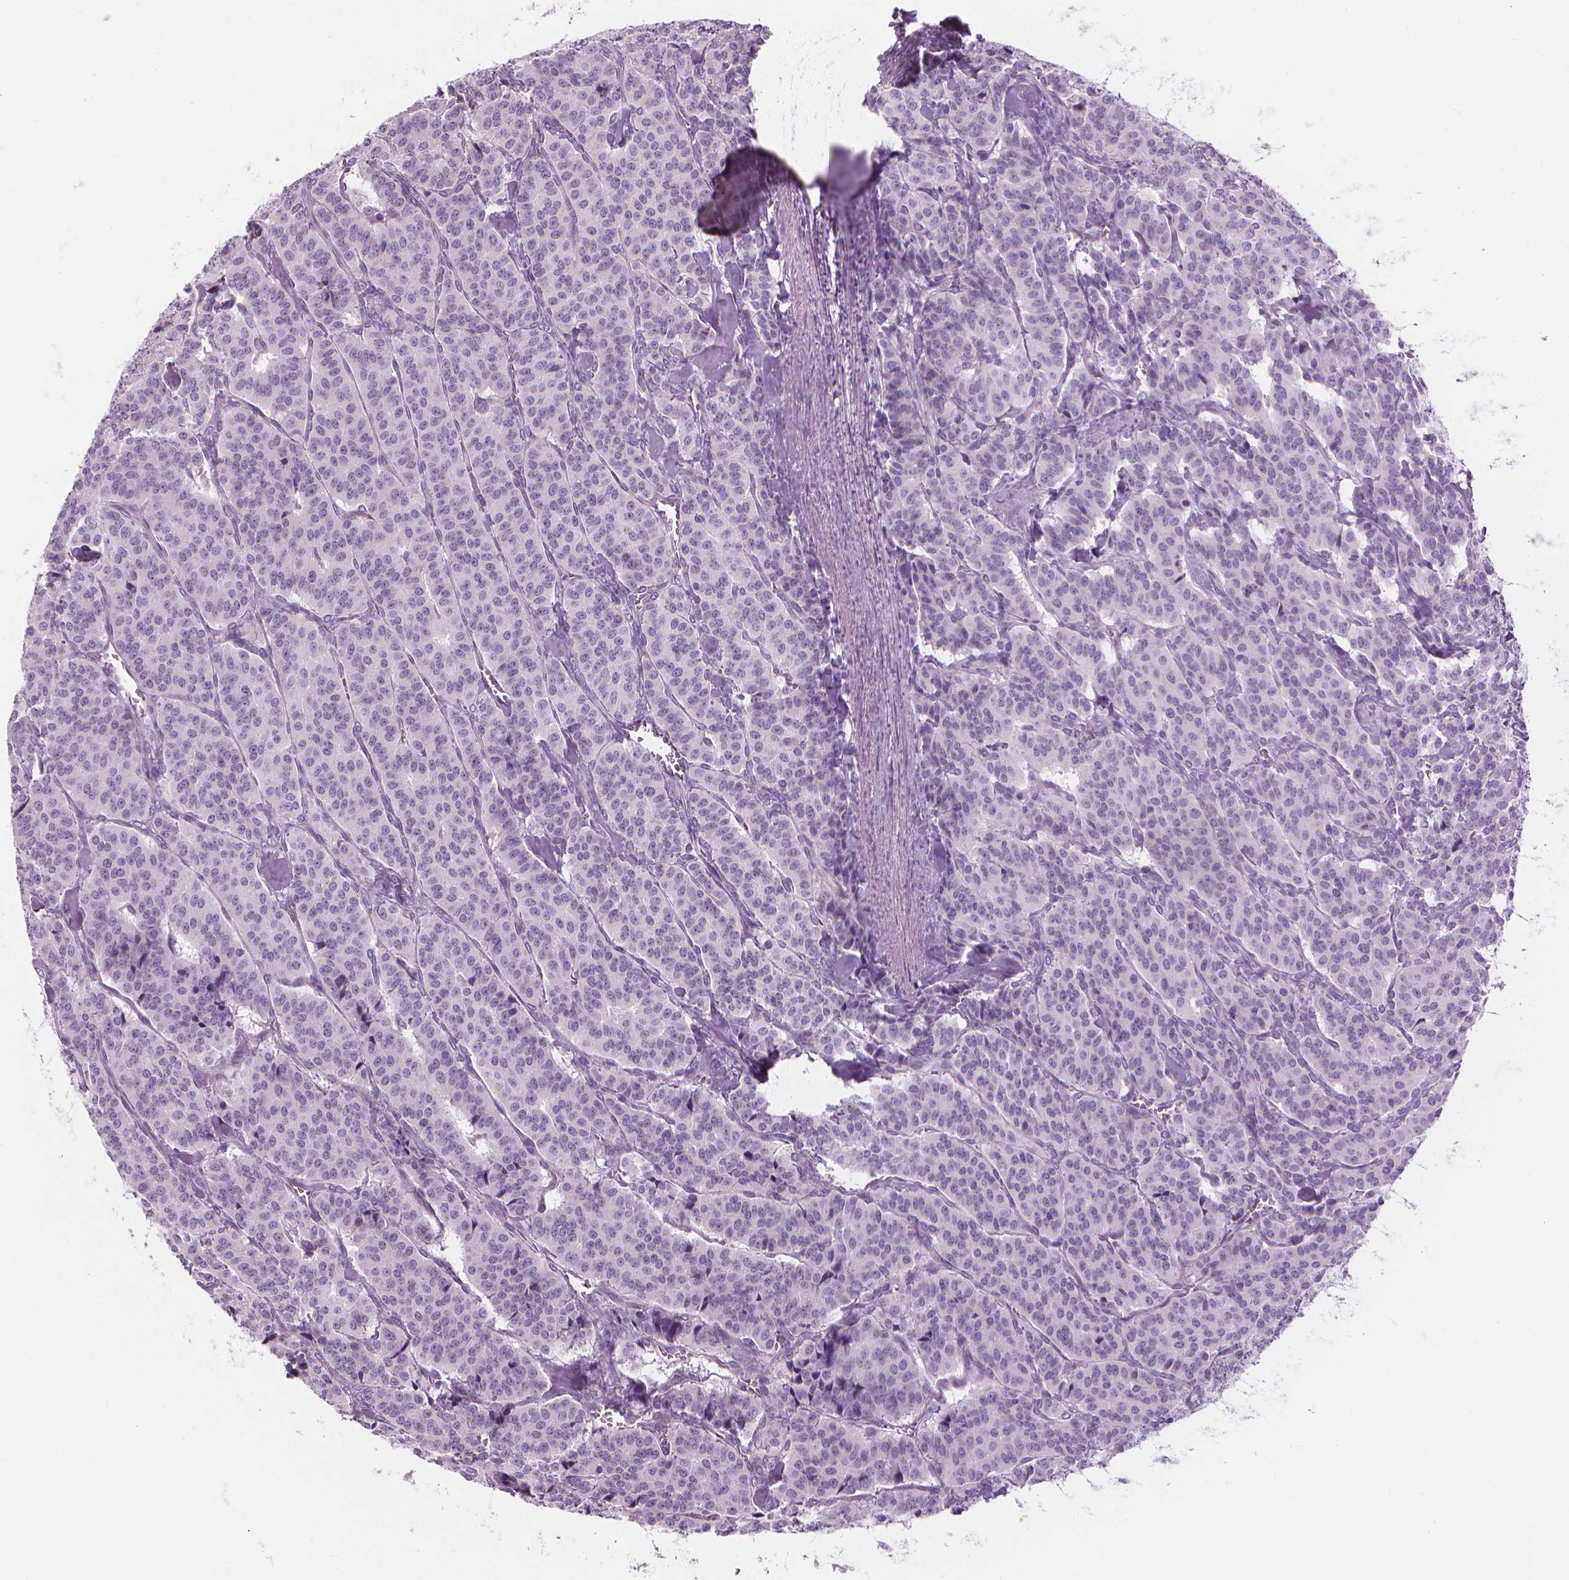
{"staining": {"intensity": "negative", "quantity": "none", "location": "none"}, "tissue": "carcinoid", "cell_type": "Tumor cells", "image_type": "cancer", "snomed": [{"axis": "morphology", "description": "Normal tissue, NOS"}, {"axis": "morphology", "description": "Carcinoid, malignant, NOS"}, {"axis": "topography", "description": "Lung"}], "caption": "The immunohistochemistry (IHC) photomicrograph has no significant expression in tumor cells of carcinoid (malignant) tissue.", "gene": "CFAP126", "patient": {"sex": "female", "age": 46}}